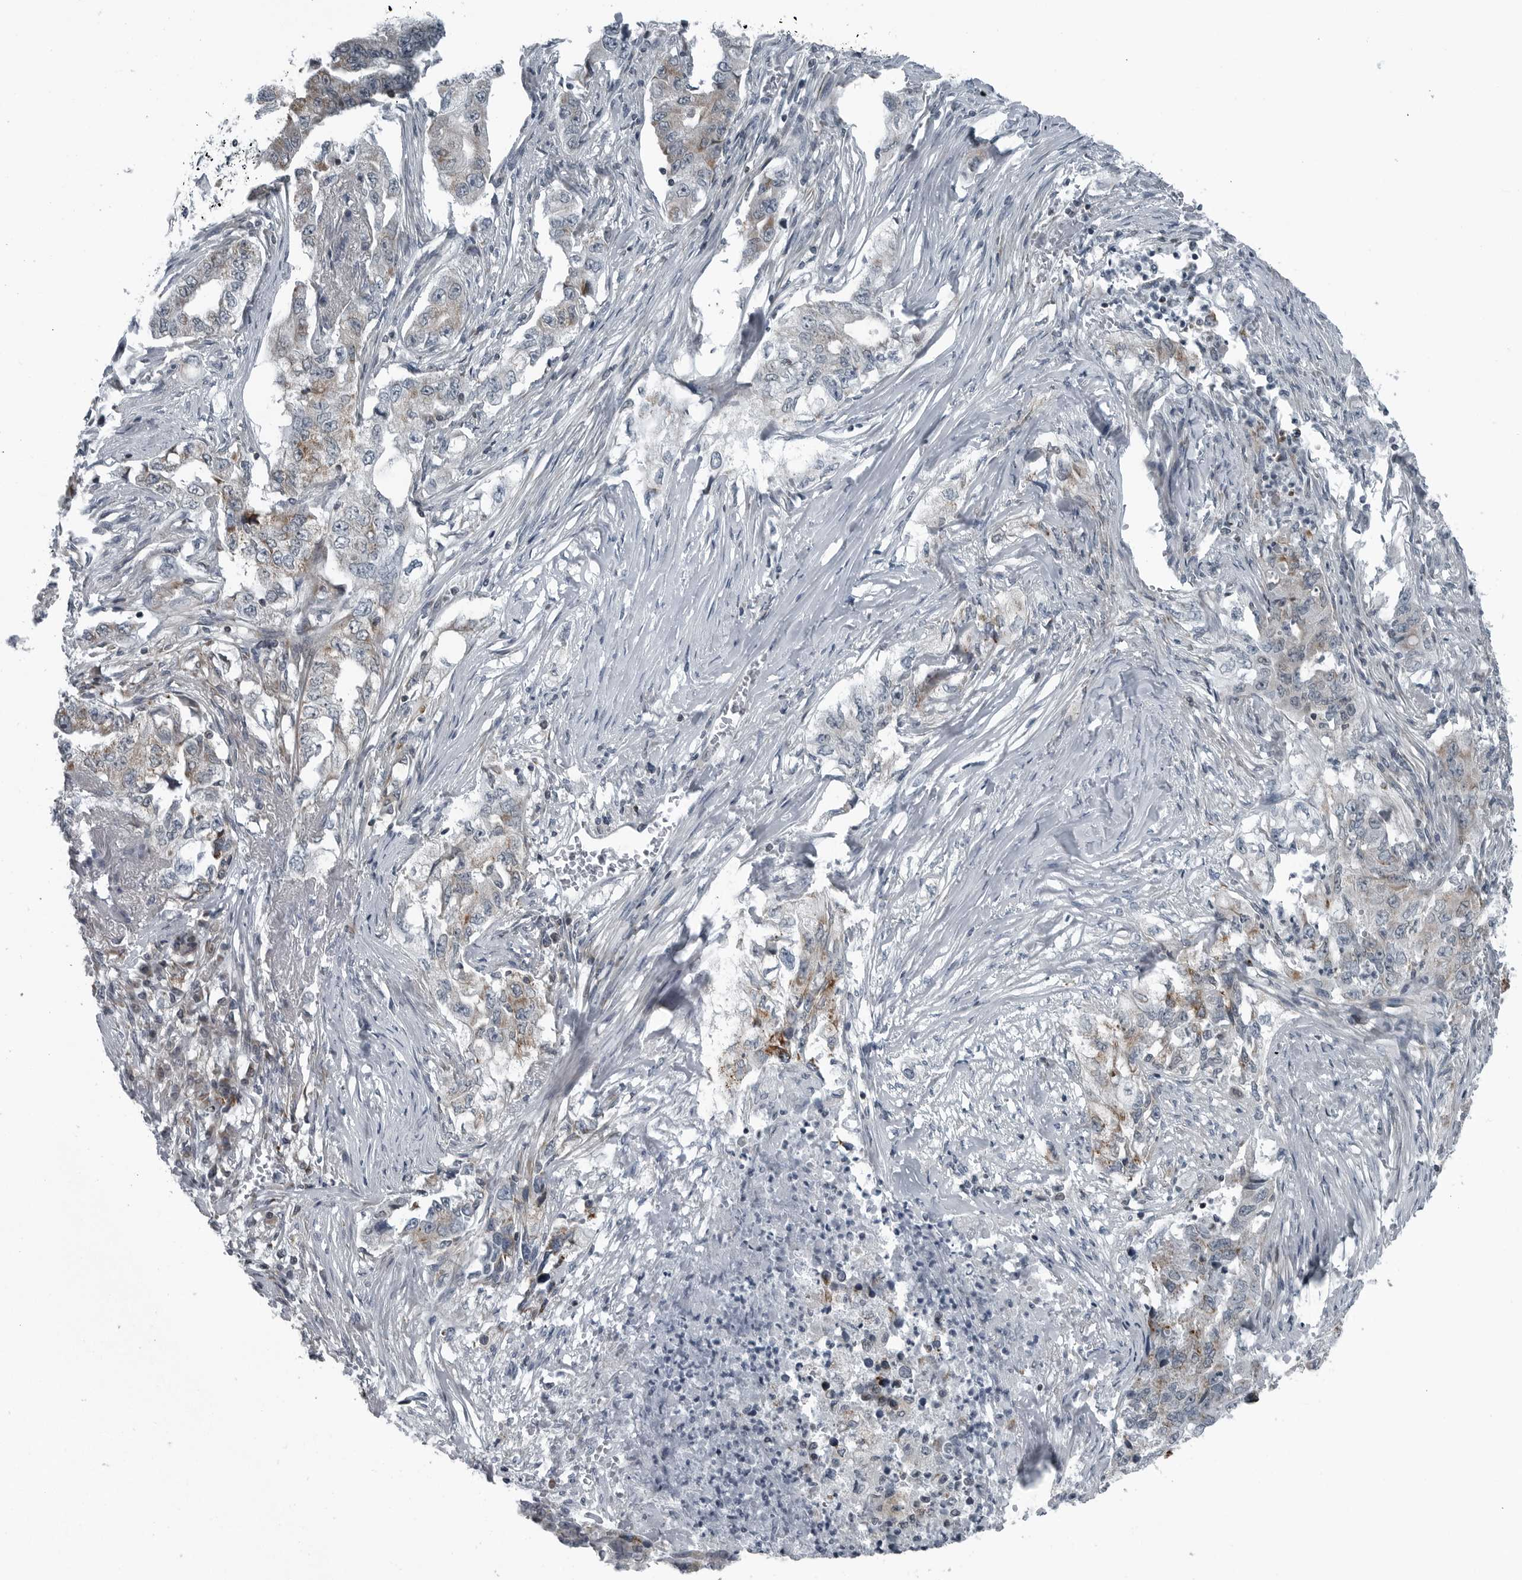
{"staining": {"intensity": "moderate", "quantity": "<25%", "location": "cytoplasmic/membranous"}, "tissue": "lung cancer", "cell_type": "Tumor cells", "image_type": "cancer", "snomed": [{"axis": "morphology", "description": "Adenocarcinoma, NOS"}, {"axis": "topography", "description": "Lung"}], "caption": "Immunohistochemical staining of human lung cancer reveals low levels of moderate cytoplasmic/membranous positivity in approximately <25% of tumor cells.", "gene": "GAK", "patient": {"sex": "female", "age": 51}}